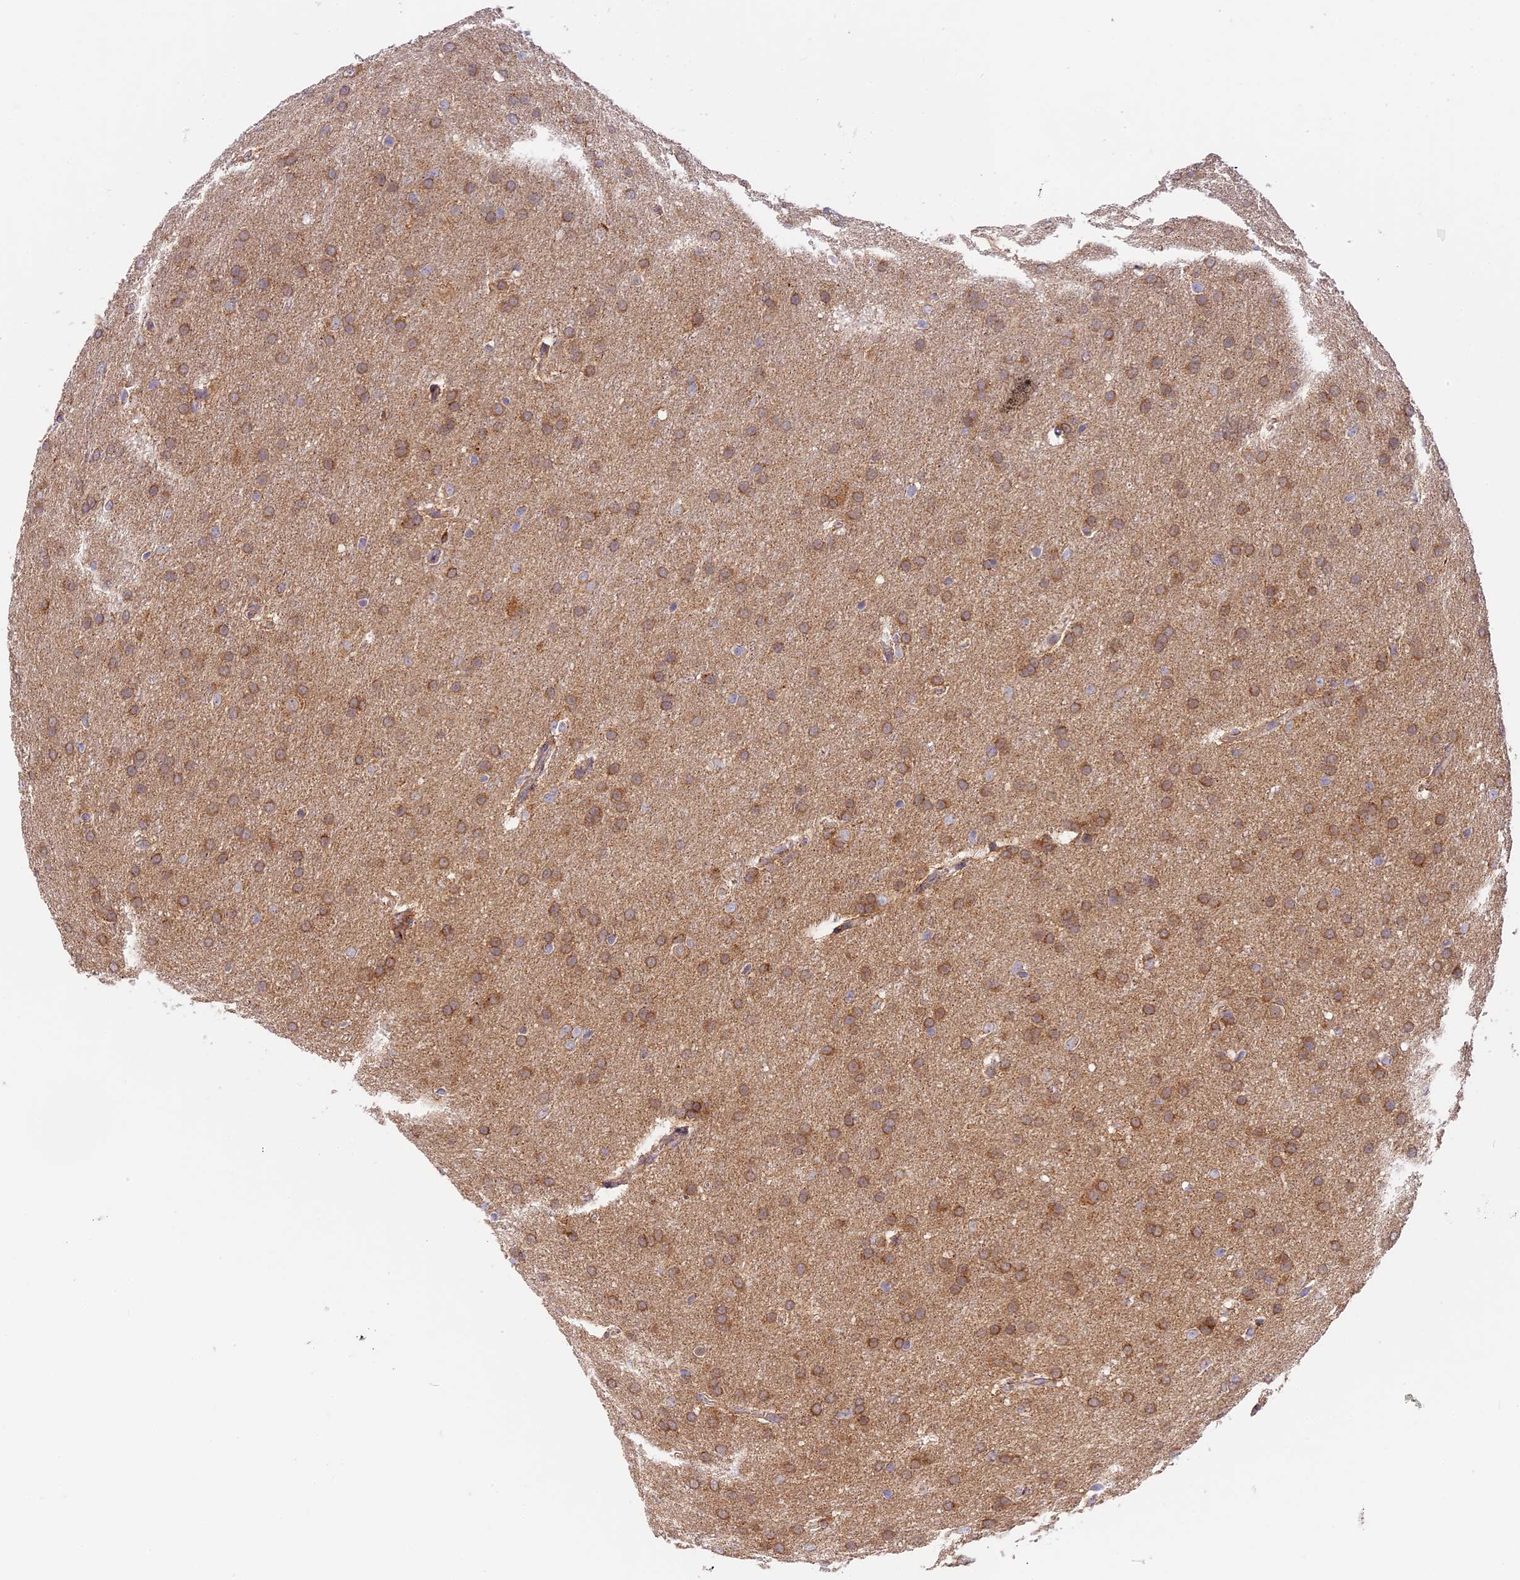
{"staining": {"intensity": "moderate", "quantity": ">75%", "location": "cytoplasmic/membranous"}, "tissue": "glioma", "cell_type": "Tumor cells", "image_type": "cancer", "snomed": [{"axis": "morphology", "description": "Glioma, malignant, Low grade"}, {"axis": "topography", "description": "Brain"}], "caption": "The image reveals a brown stain indicating the presence of a protein in the cytoplasmic/membranous of tumor cells in malignant glioma (low-grade). (Brightfield microscopy of DAB IHC at high magnification).", "gene": "MRAS", "patient": {"sex": "female", "age": 32}}